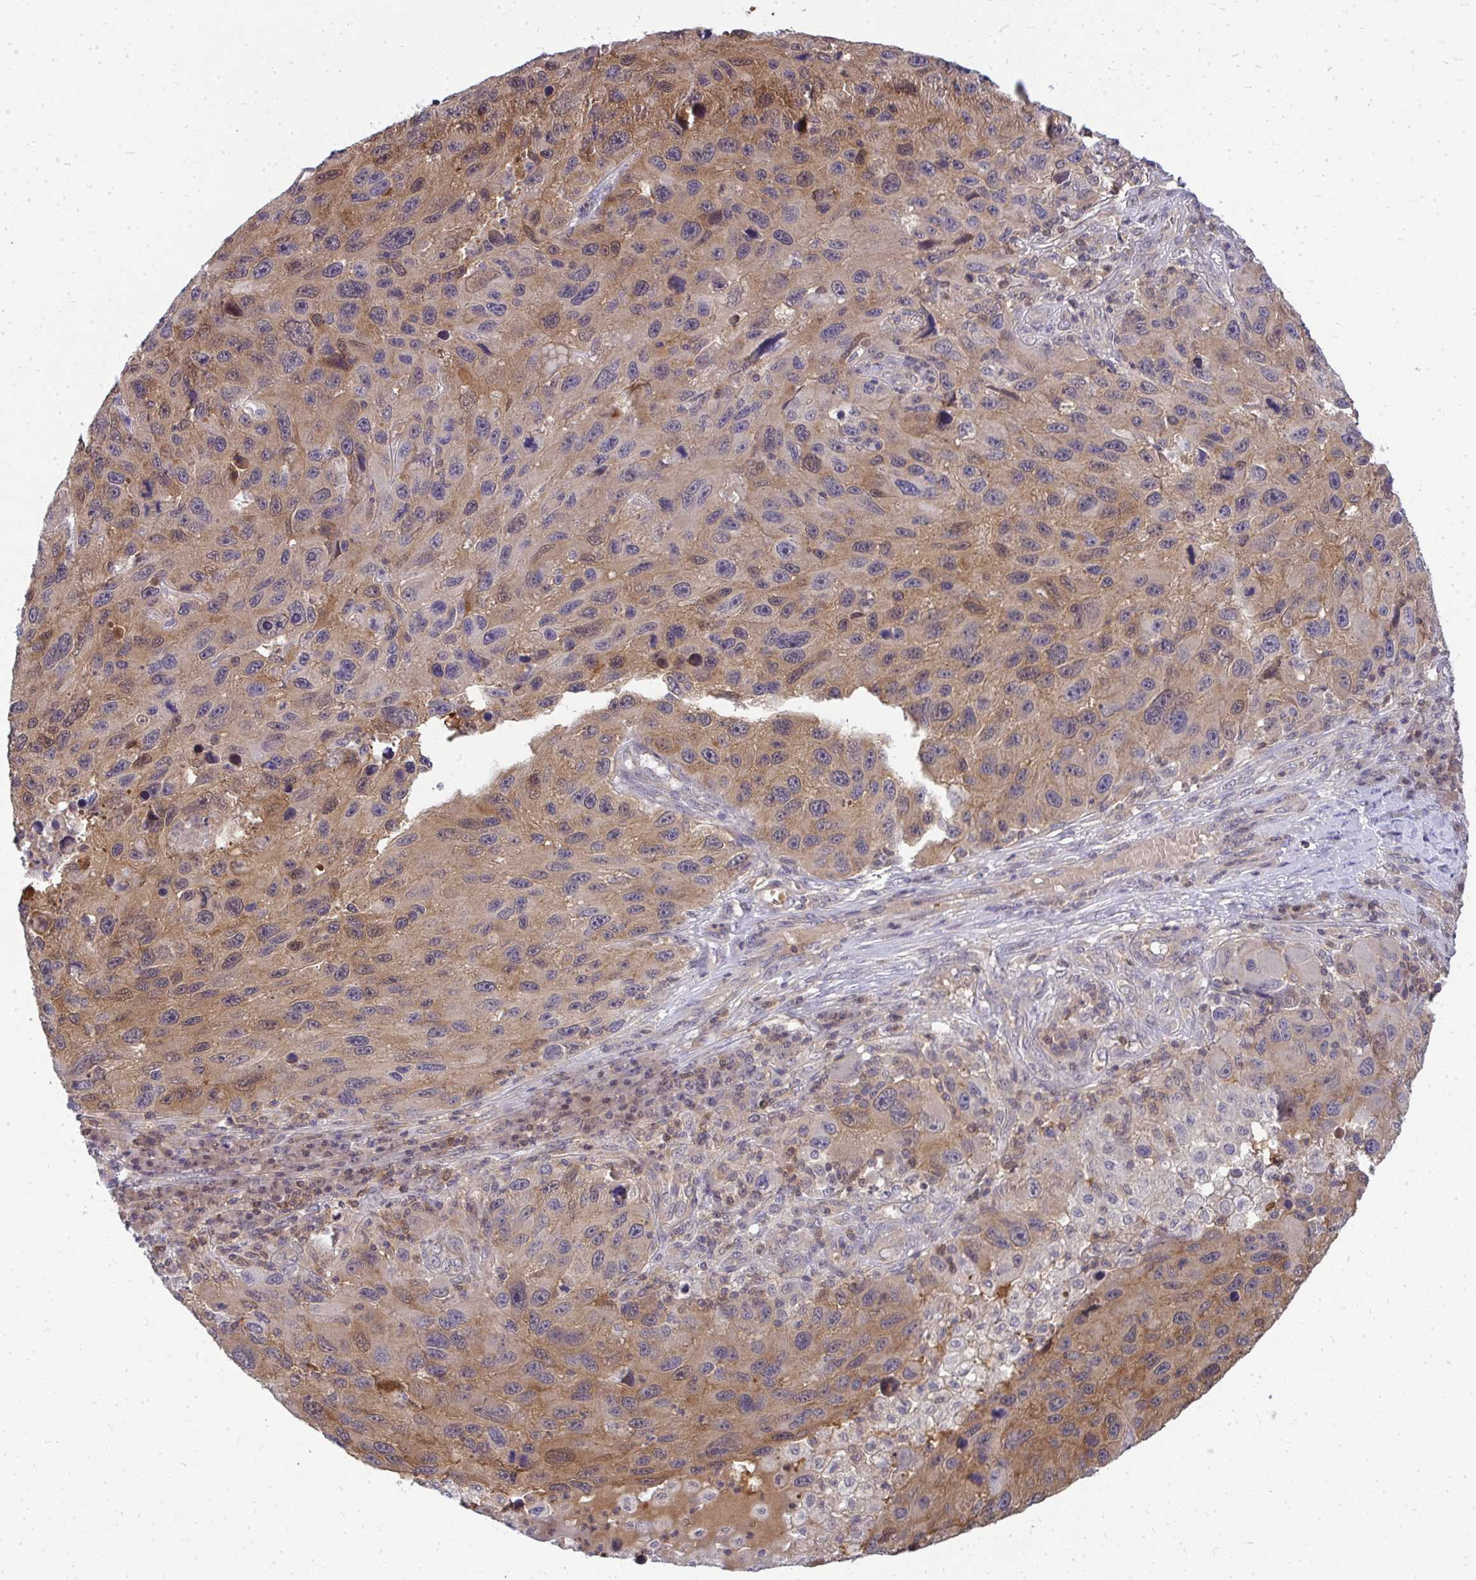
{"staining": {"intensity": "weak", "quantity": ">75%", "location": "cytoplasmic/membranous"}, "tissue": "melanoma", "cell_type": "Tumor cells", "image_type": "cancer", "snomed": [{"axis": "morphology", "description": "Malignant melanoma, NOS"}, {"axis": "topography", "description": "Skin"}], "caption": "Brown immunohistochemical staining in malignant melanoma displays weak cytoplasmic/membranous staining in about >75% of tumor cells.", "gene": "HDHD2", "patient": {"sex": "male", "age": 53}}